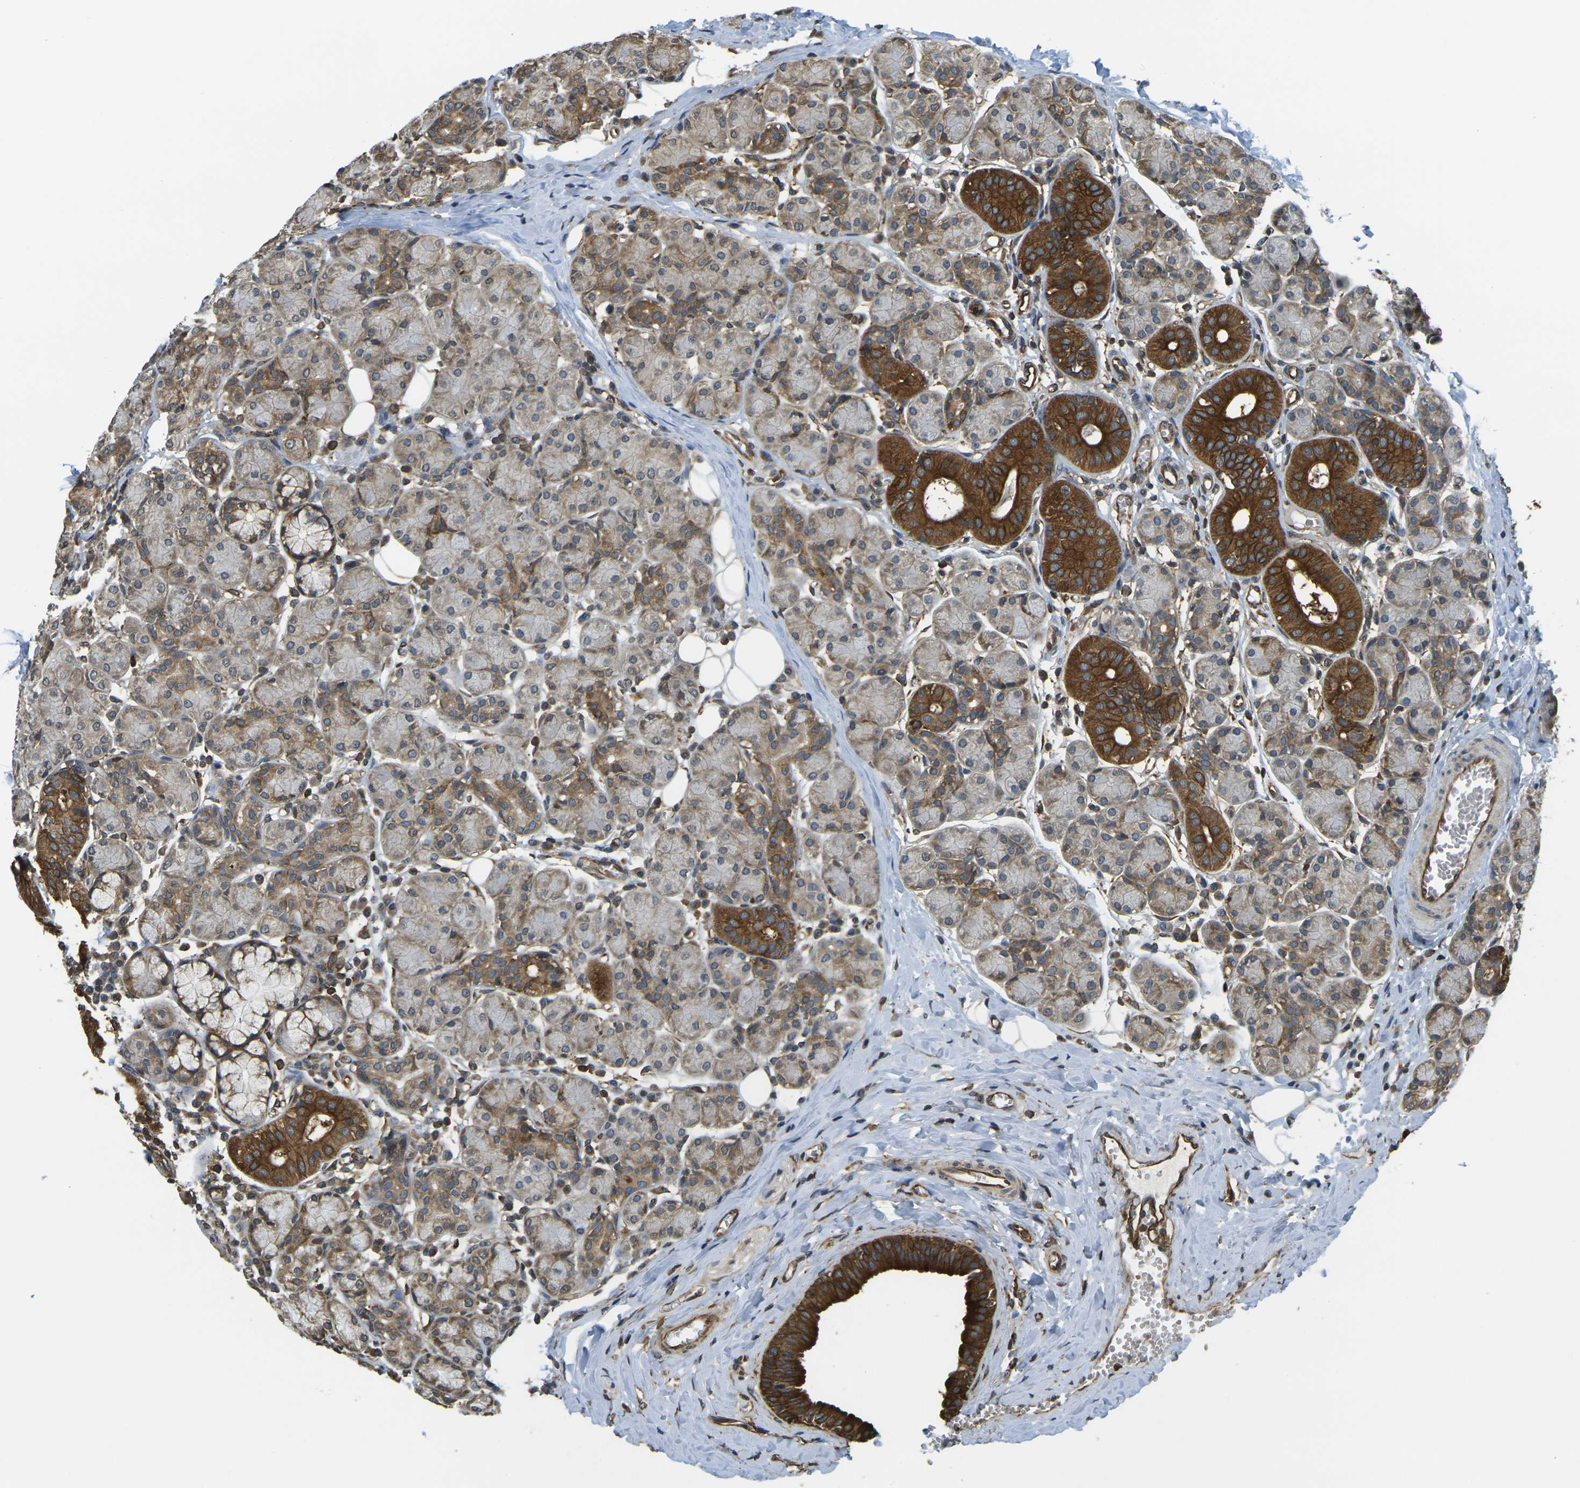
{"staining": {"intensity": "strong", "quantity": "<25%", "location": "cytoplasmic/membranous"}, "tissue": "salivary gland", "cell_type": "Glandular cells", "image_type": "normal", "snomed": [{"axis": "morphology", "description": "Normal tissue, NOS"}, {"axis": "morphology", "description": "Inflammation, NOS"}, {"axis": "topography", "description": "Lymph node"}, {"axis": "topography", "description": "Salivary gland"}], "caption": "Brown immunohistochemical staining in normal salivary gland exhibits strong cytoplasmic/membranous positivity in about <25% of glandular cells.", "gene": "CAST", "patient": {"sex": "male", "age": 3}}